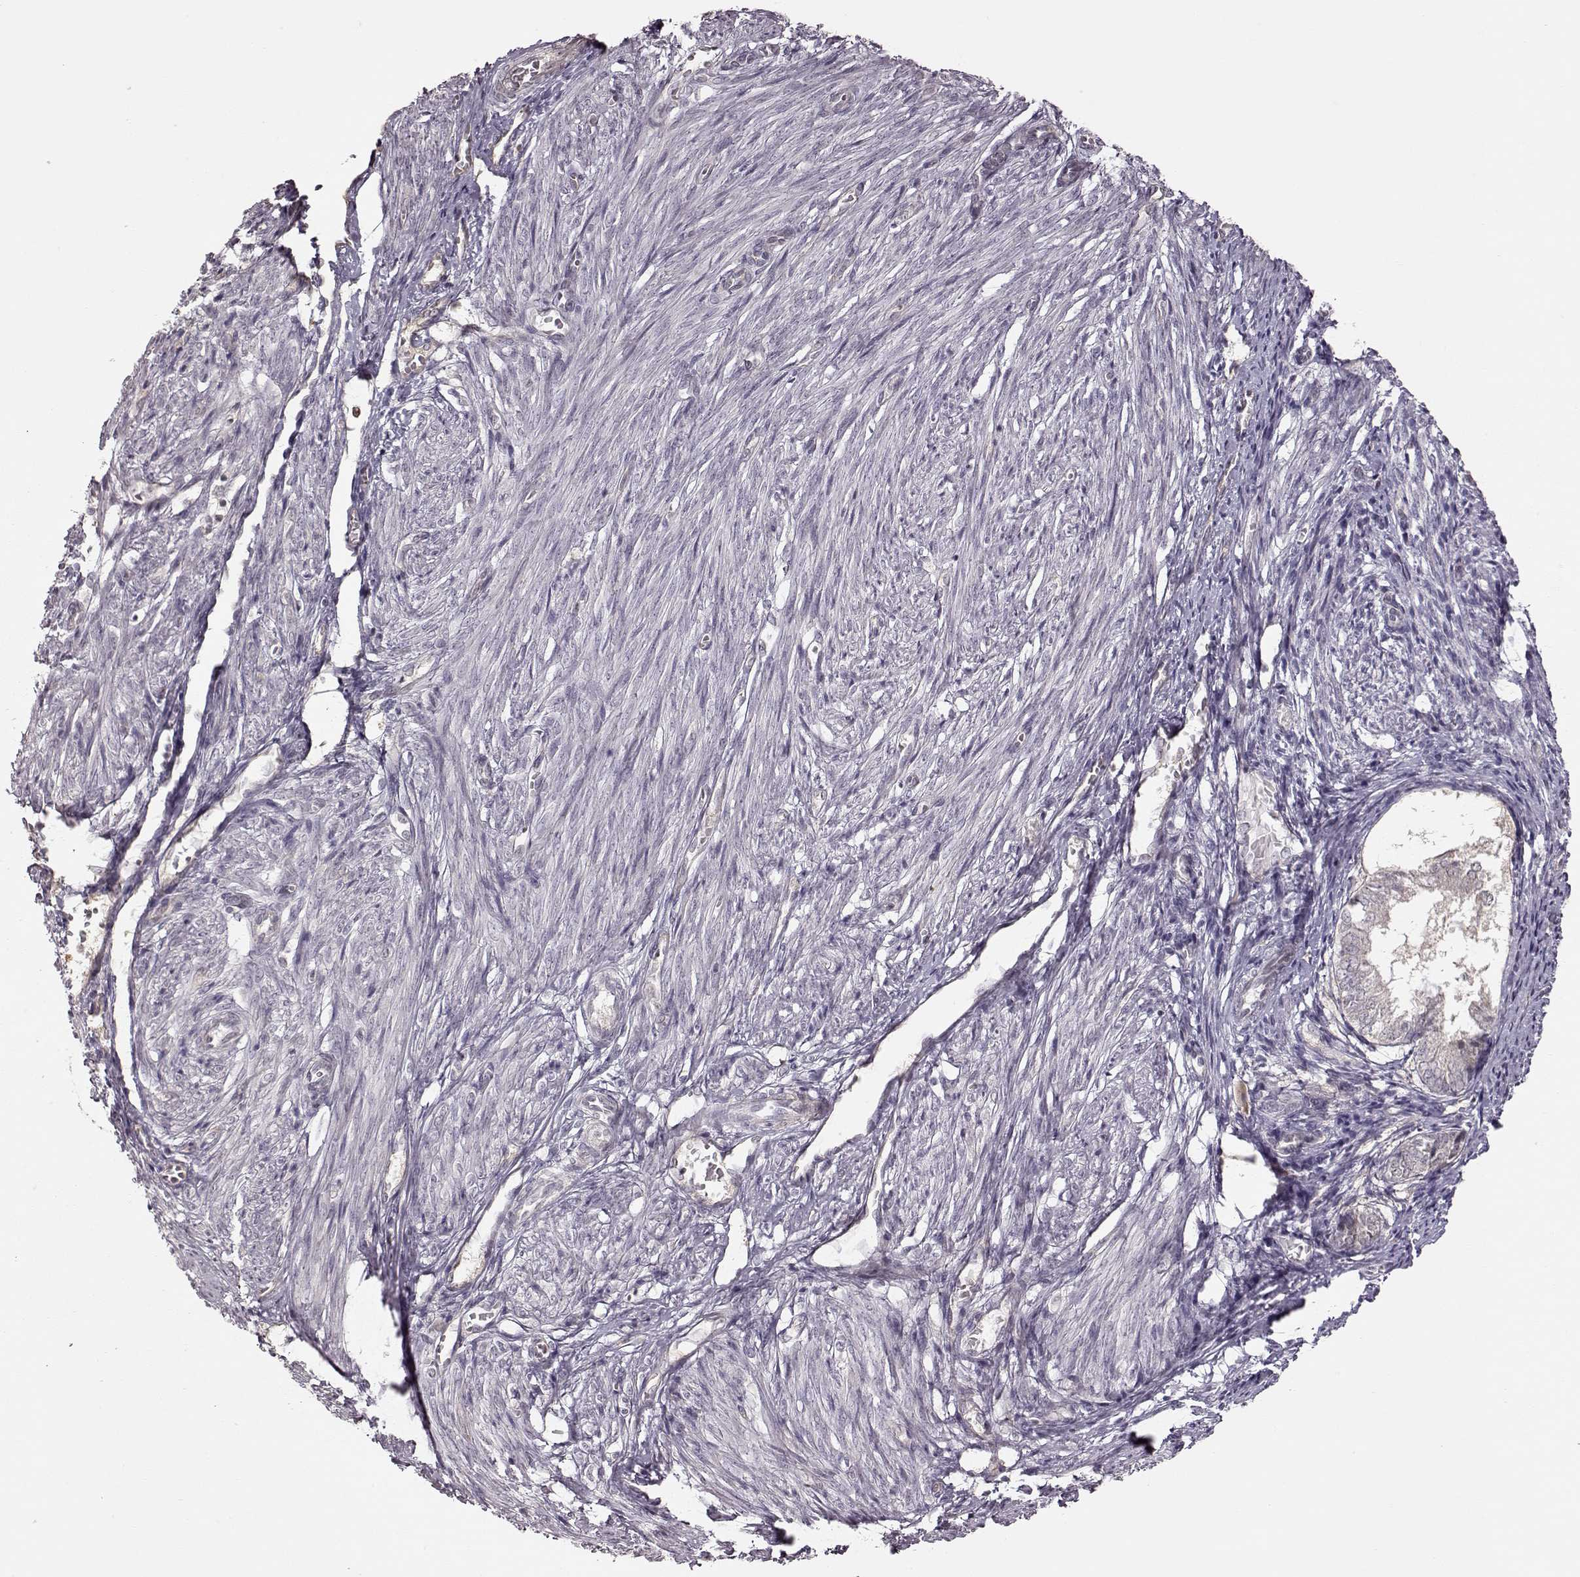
{"staining": {"intensity": "negative", "quantity": "none", "location": "none"}, "tissue": "endometrium", "cell_type": "Cells in endometrial stroma", "image_type": "normal", "snomed": [{"axis": "morphology", "description": "Normal tissue, NOS"}, {"axis": "topography", "description": "Endometrium"}], "caption": "Cells in endometrial stroma show no significant protein positivity in normal endometrium.", "gene": "CRB1", "patient": {"sex": "female", "age": 50}}